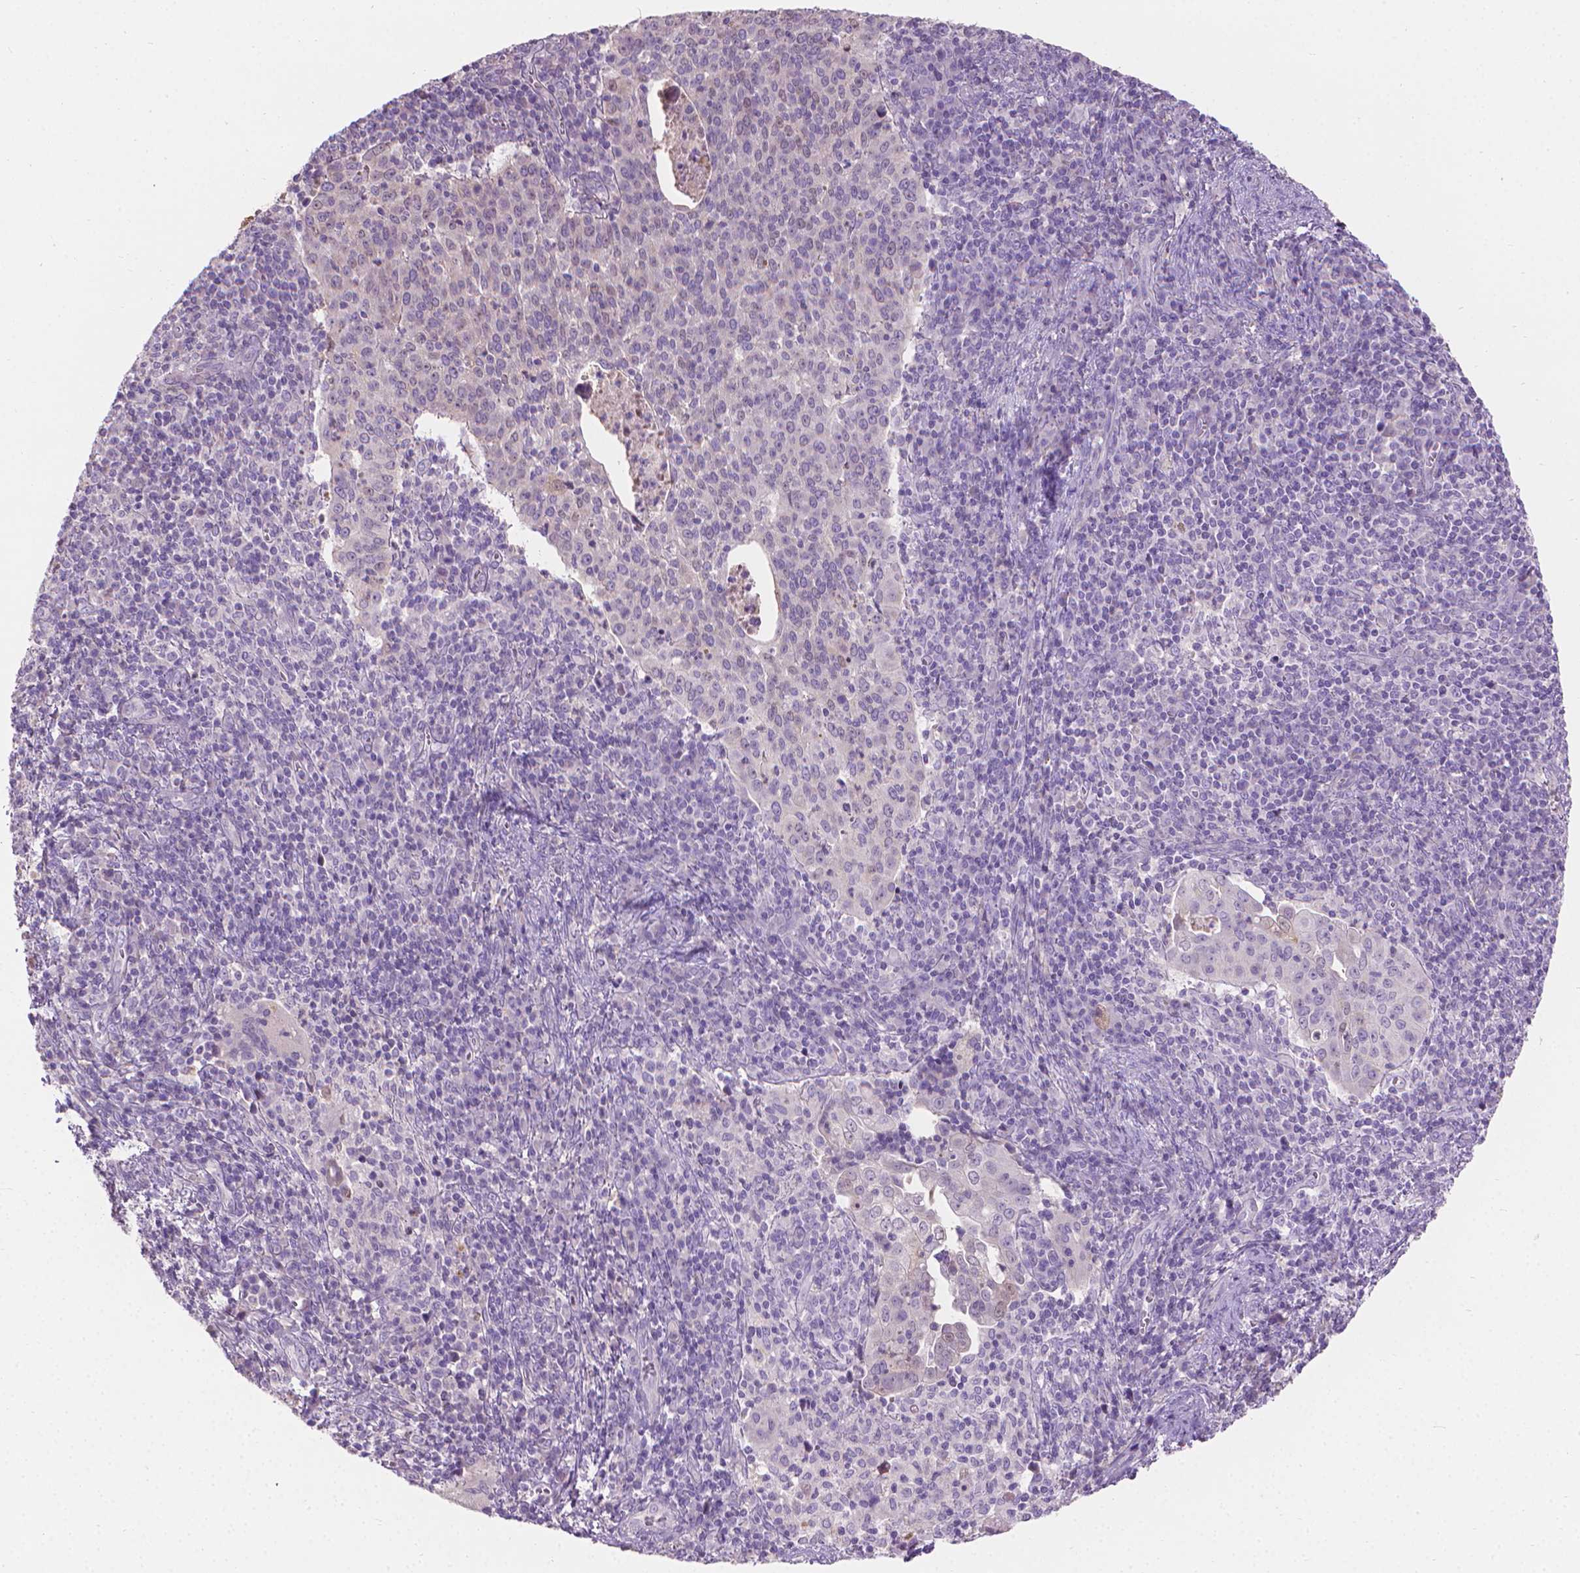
{"staining": {"intensity": "negative", "quantity": "none", "location": "none"}, "tissue": "cervical cancer", "cell_type": "Tumor cells", "image_type": "cancer", "snomed": [{"axis": "morphology", "description": "Squamous cell carcinoma, NOS"}, {"axis": "topography", "description": "Cervix"}], "caption": "IHC photomicrograph of human cervical cancer (squamous cell carcinoma) stained for a protein (brown), which exhibits no staining in tumor cells. Brightfield microscopy of immunohistochemistry stained with DAB (3,3'-diaminobenzidine) (brown) and hematoxylin (blue), captured at high magnification.", "gene": "CABCOCO1", "patient": {"sex": "female", "age": 39}}